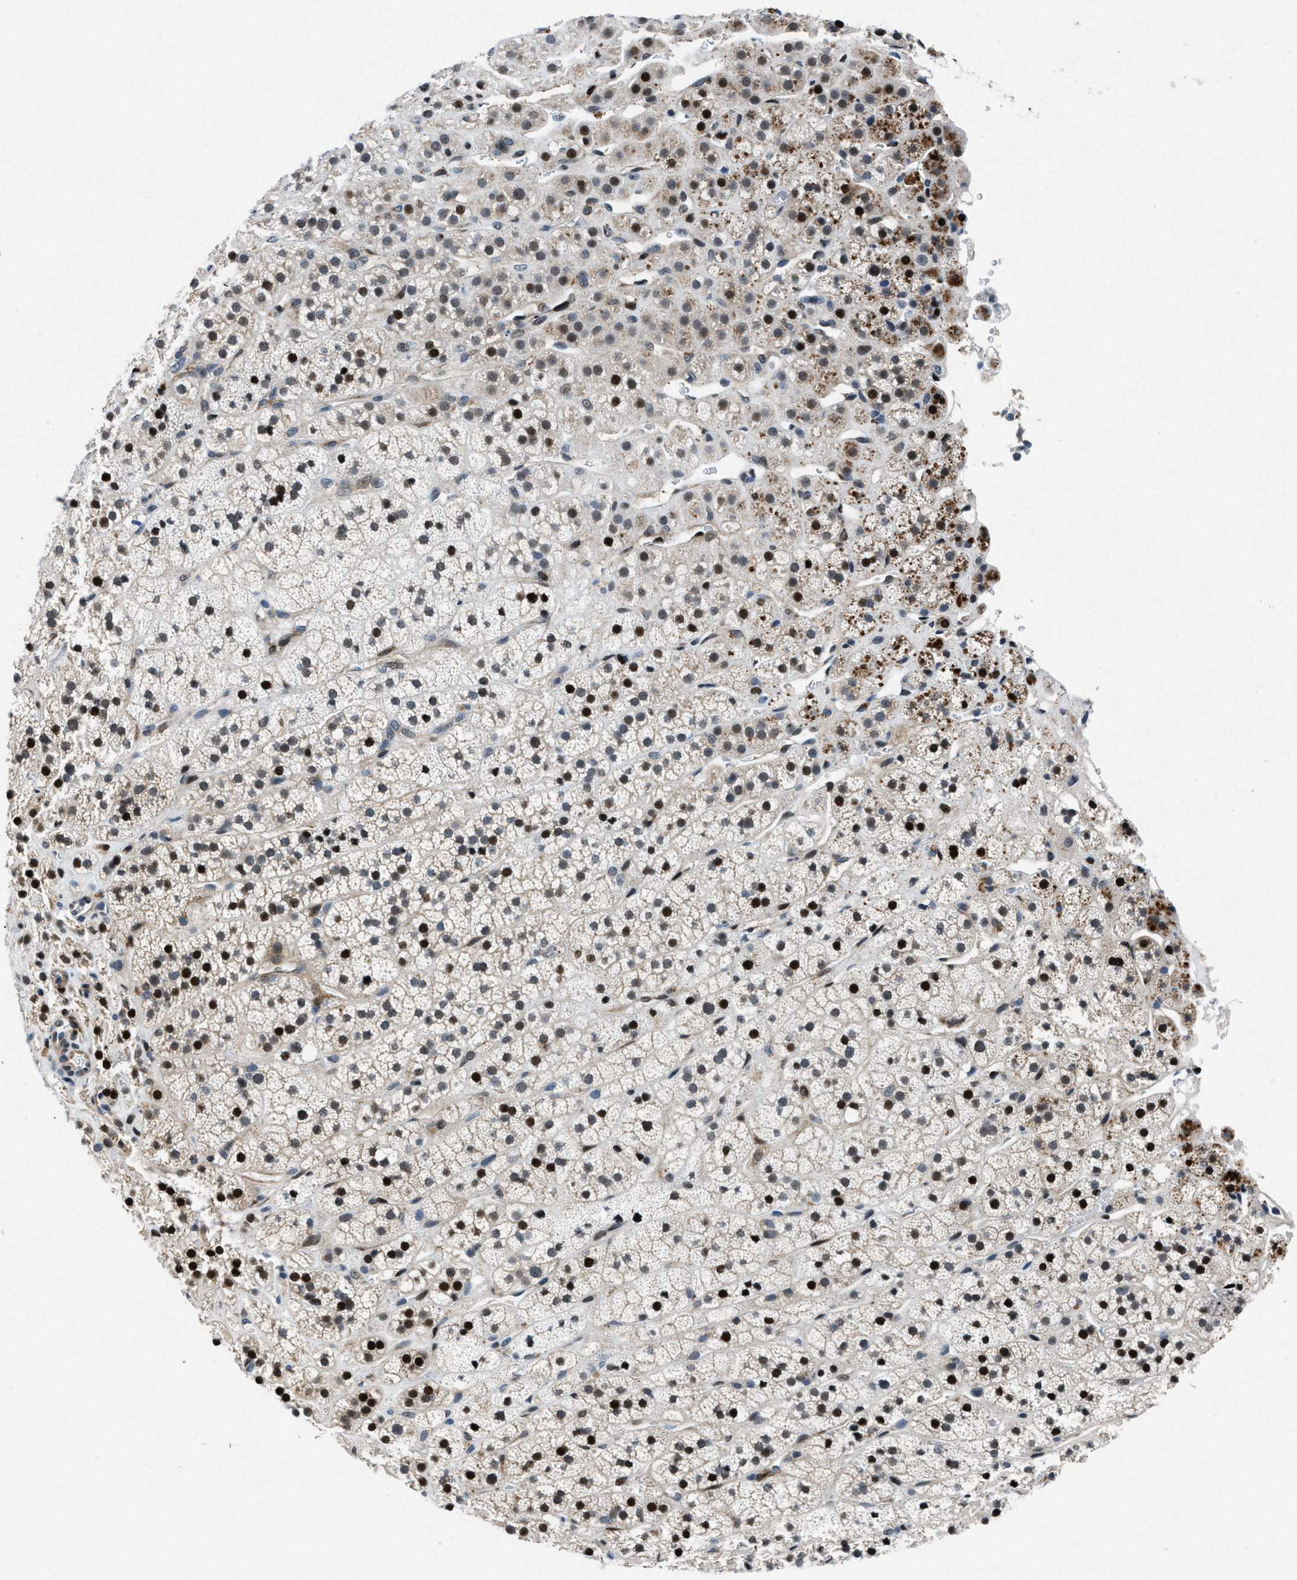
{"staining": {"intensity": "strong", "quantity": "25%-75%", "location": "nuclear"}, "tissue": "adrenal gland", "cell_type": "Glandular cells", "image_type": "normal", "snomed": [{"axis": "morphology", "description": "Normal tissue, NOS"}, {"axis": "topography", "description": "Adrenal gland"}], "caption": "A photomicrograph of adrenal gland stained for a protein reveals strong nuclear brown staining in glandular cells. (DAB (3,3'-diaminobenzidine) IHC with brightfield microscopy, high magnification).", "gene": "PHLDA1", "patient": {"sex": "male", "age": 56}}